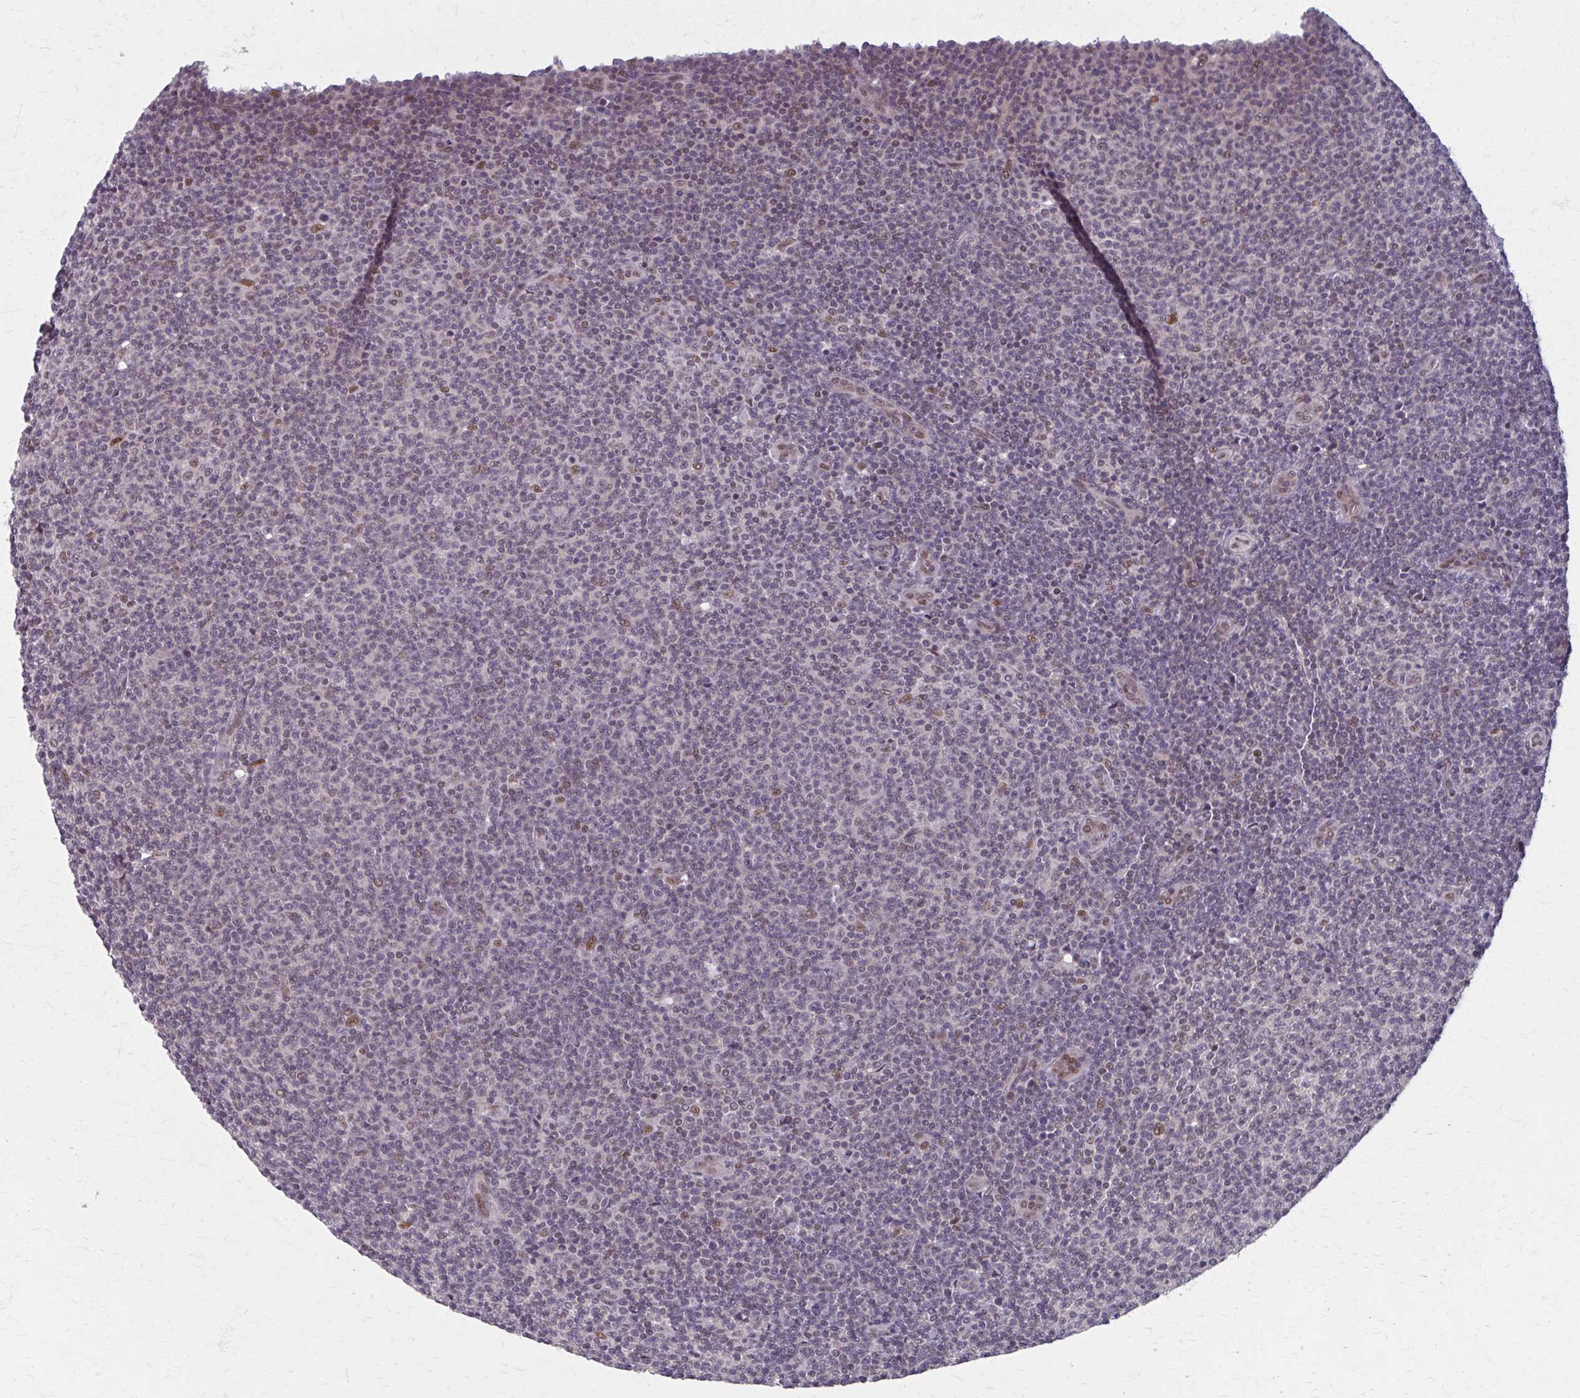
{"staining": {"intensity": "negative", "quantity": "none", "location": "none"}, "tissue": "lymphoma", "cell_type": "Tumor cells", "image_type": "cancer", "snomed": [{"axis": "morphology", "description": "Malignant lymphoma, non-Hodgkin's type, Low grade"}, {"axis": "topography", "description": "Lymph node"}], "caption": "This photomicrograph is of lymphoma stained with IHC to label a protein in brown with the nuclei are counter-stained blue. There is no expression in tumor cells.", "gene": "SETBP1", "patient": {"sex": "male", "age": 66}}